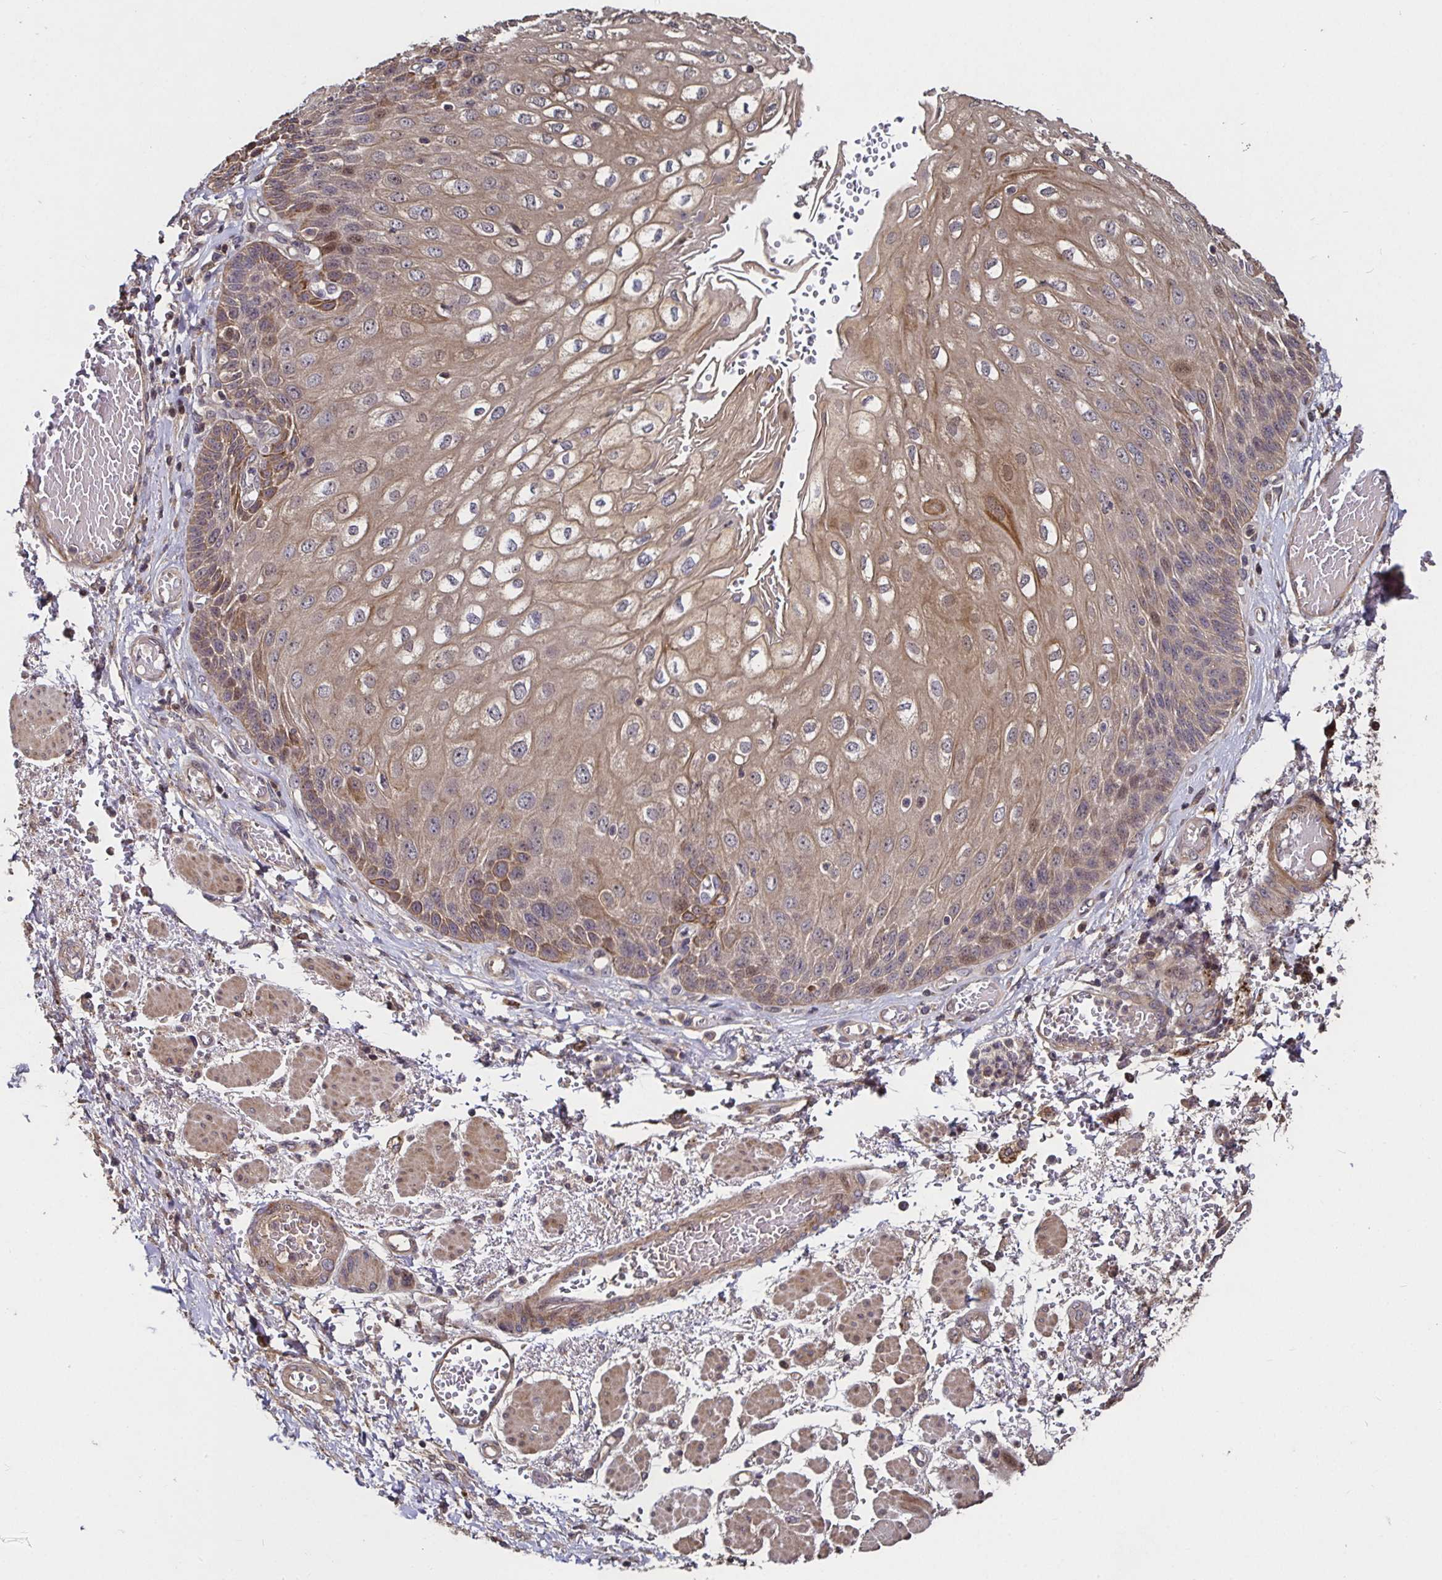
{"staining": {"intensity": "moderate", "quantity": "25%-75%", "location": "cytoplasmic/membranous,nuclear"}, "tissue": "esophagus", "cell_type": "Squamous epithelial cells", "image_type": "normal", "snomed": [{"axis": "morphology", "description": "Normal tissue, NOS"}, {"axis": "morphology", "description": "Adenocarcinoma, NOS"}, {"axis": "topography", "description": "Esophagus"}], "caption": "Esophagus stained with DAB (3,3'-diaminobenzidine) immunohistochemistry (IHC) exhibits medium levels of moderate cytoplasmic/membranous,nuclear expression in approximately 25%-75% of squamous epithelial cells.", "gene": "SMYD3", "patient": {"sex": "male", "age": 81}}